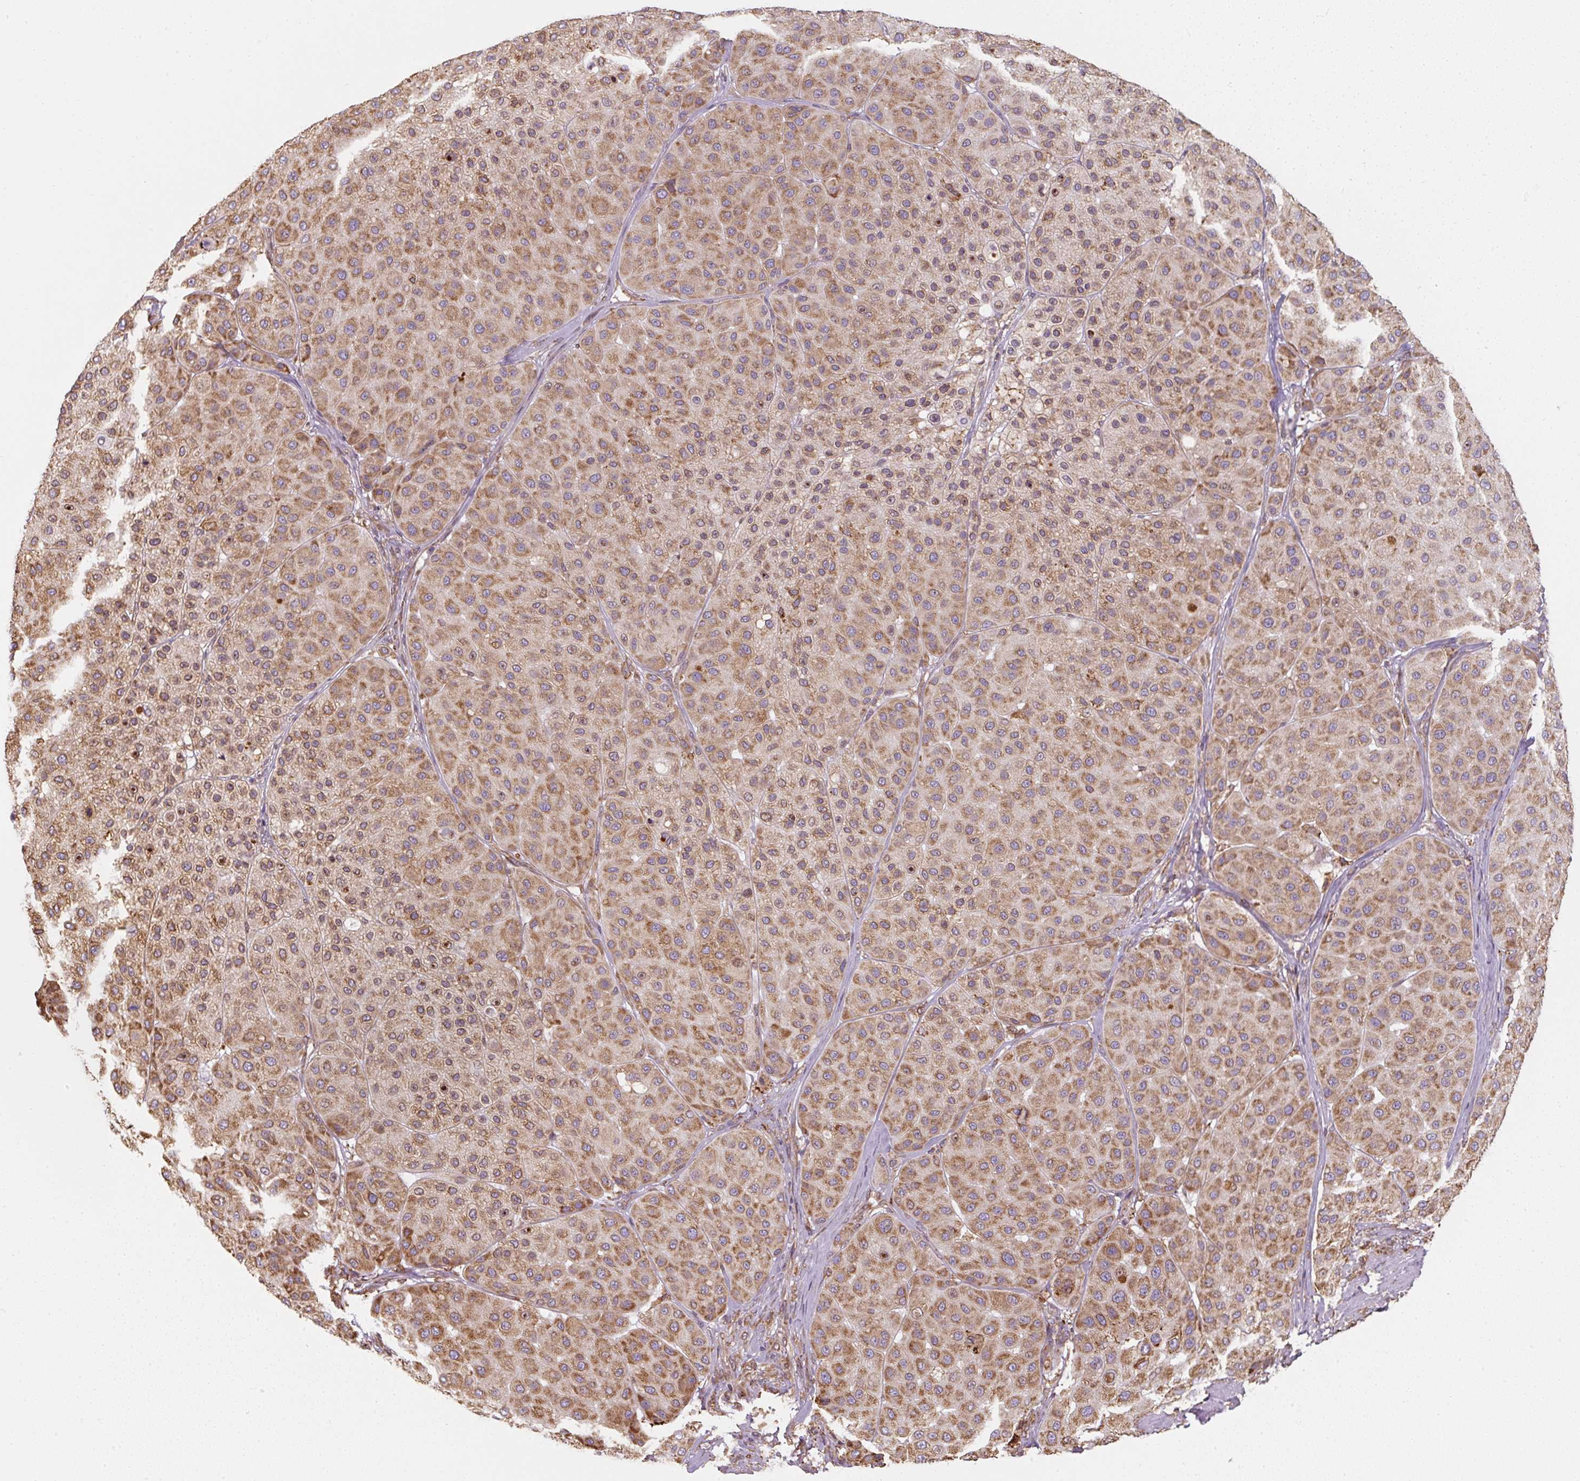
{"staining": {"intensity": "moderate", "quantity": ">75%", "location": "cytoplasmic/membranous"}, "tissue": "melanoma", "cell_type": "Tumor cells", "image_type": "cancer", "snomed": [{"axis": "morphology", "description": "Malignant melanoma, Metastatic site"}, {"axis": "topography", "description": "Smooth muscle"}], "caption": "A micrograph showing moderate cytoplasmic/membranous staining in about >75% of tumor cells in melanoma, as visualized by brown immunohistochemical staining.", "gene": "PRKCSH", "patient": {"sex": "male", "age": 41}}